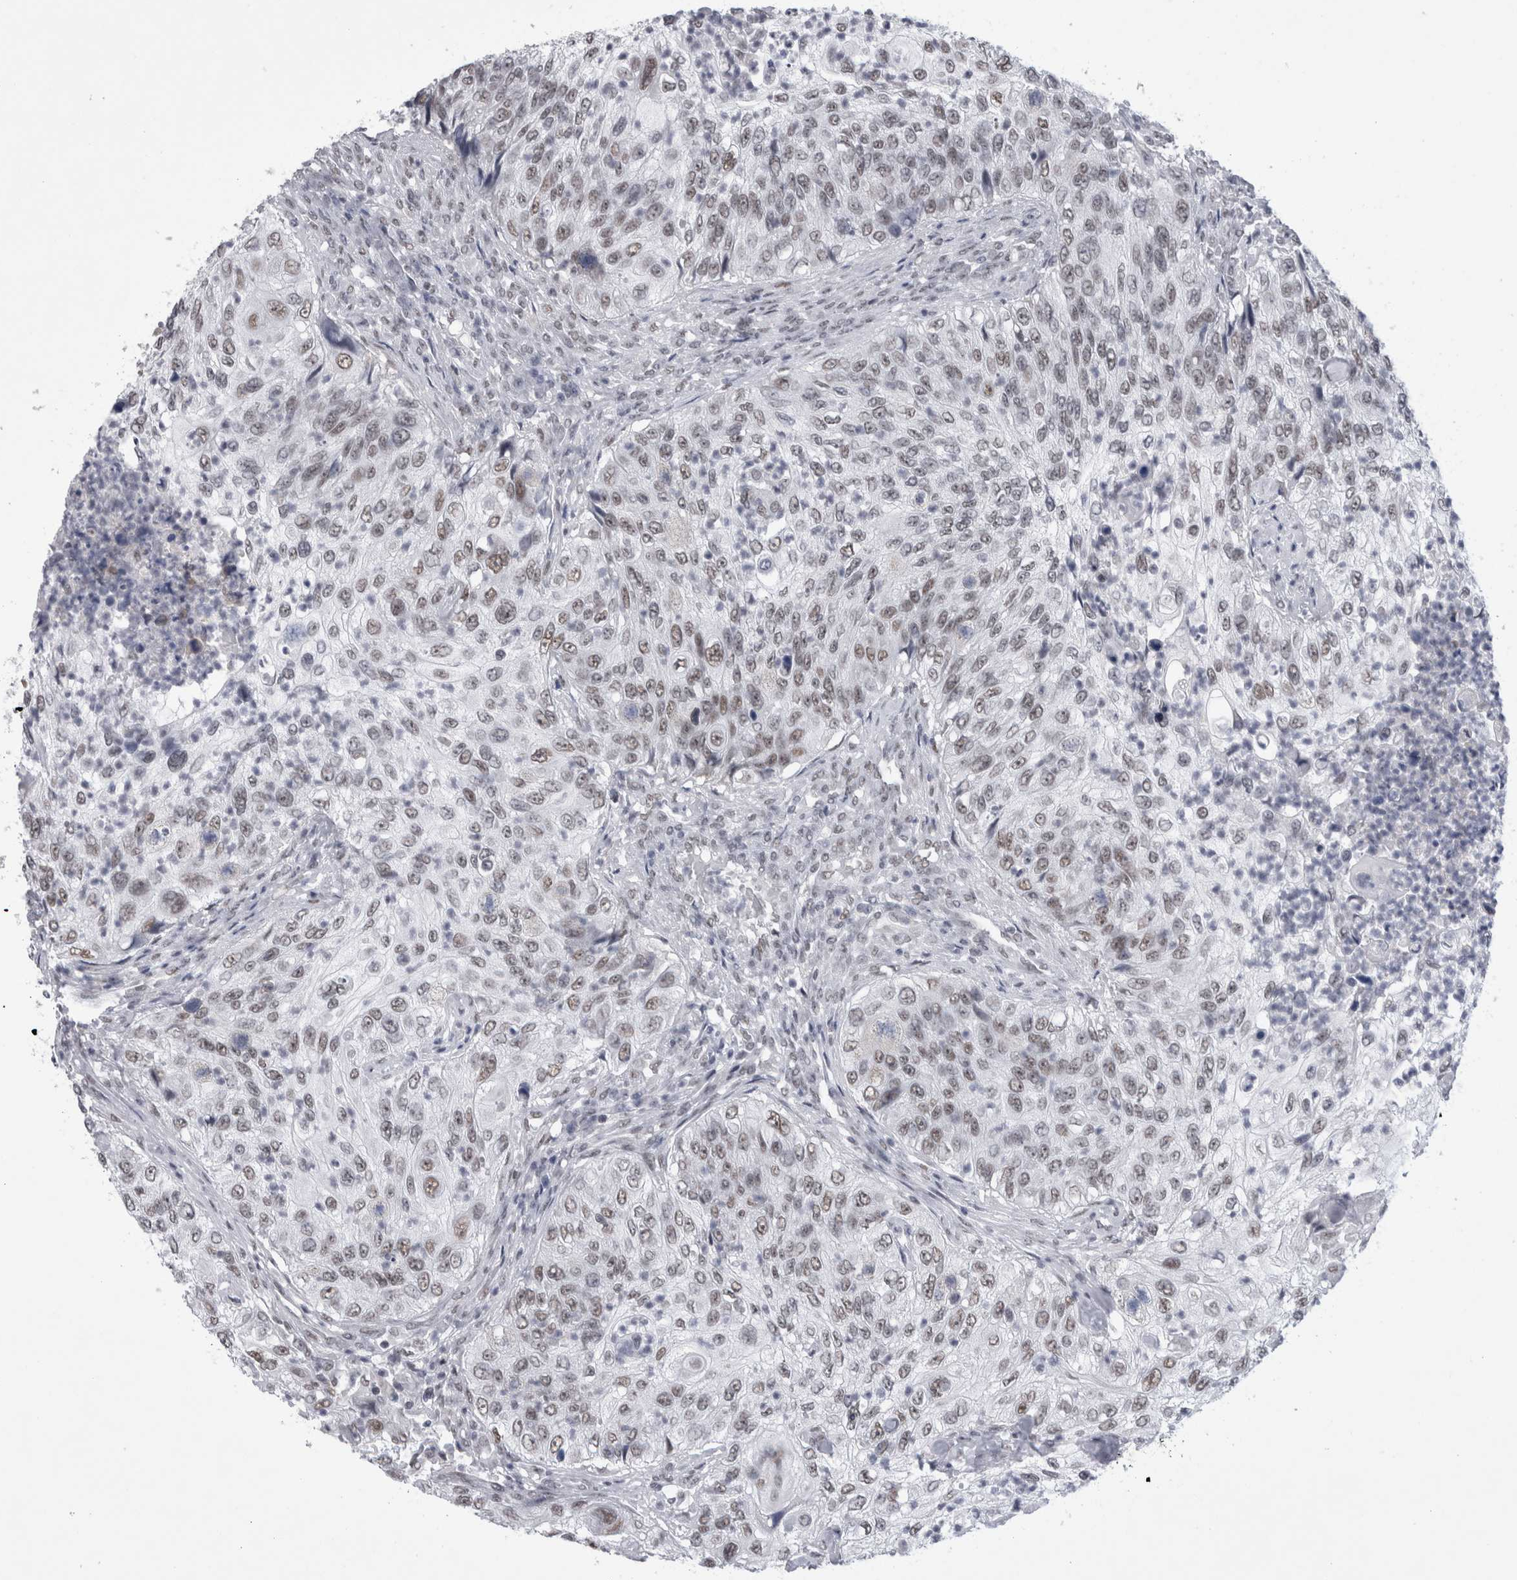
{"staining": {"intensity": "weak", "quantity": ">75%", "location": "nuclear"}, "tissue": "urothelial cancer", "cell_type": "Tumor cells", "image_type": "cancer", "snomed": [{"axis": "morphology", "description": "Urothelial carcinoma, High grade"}, {"axis": "topography", "description": "Urinary bladder"}], "caption": "The histopathology image shows staining of urothelial carcinoma (high-grade), revealing weak nuclear protein expression (brown color) within tumor cells.", "gene": "API5", "patient": {"sex": "female", "age": 60}}